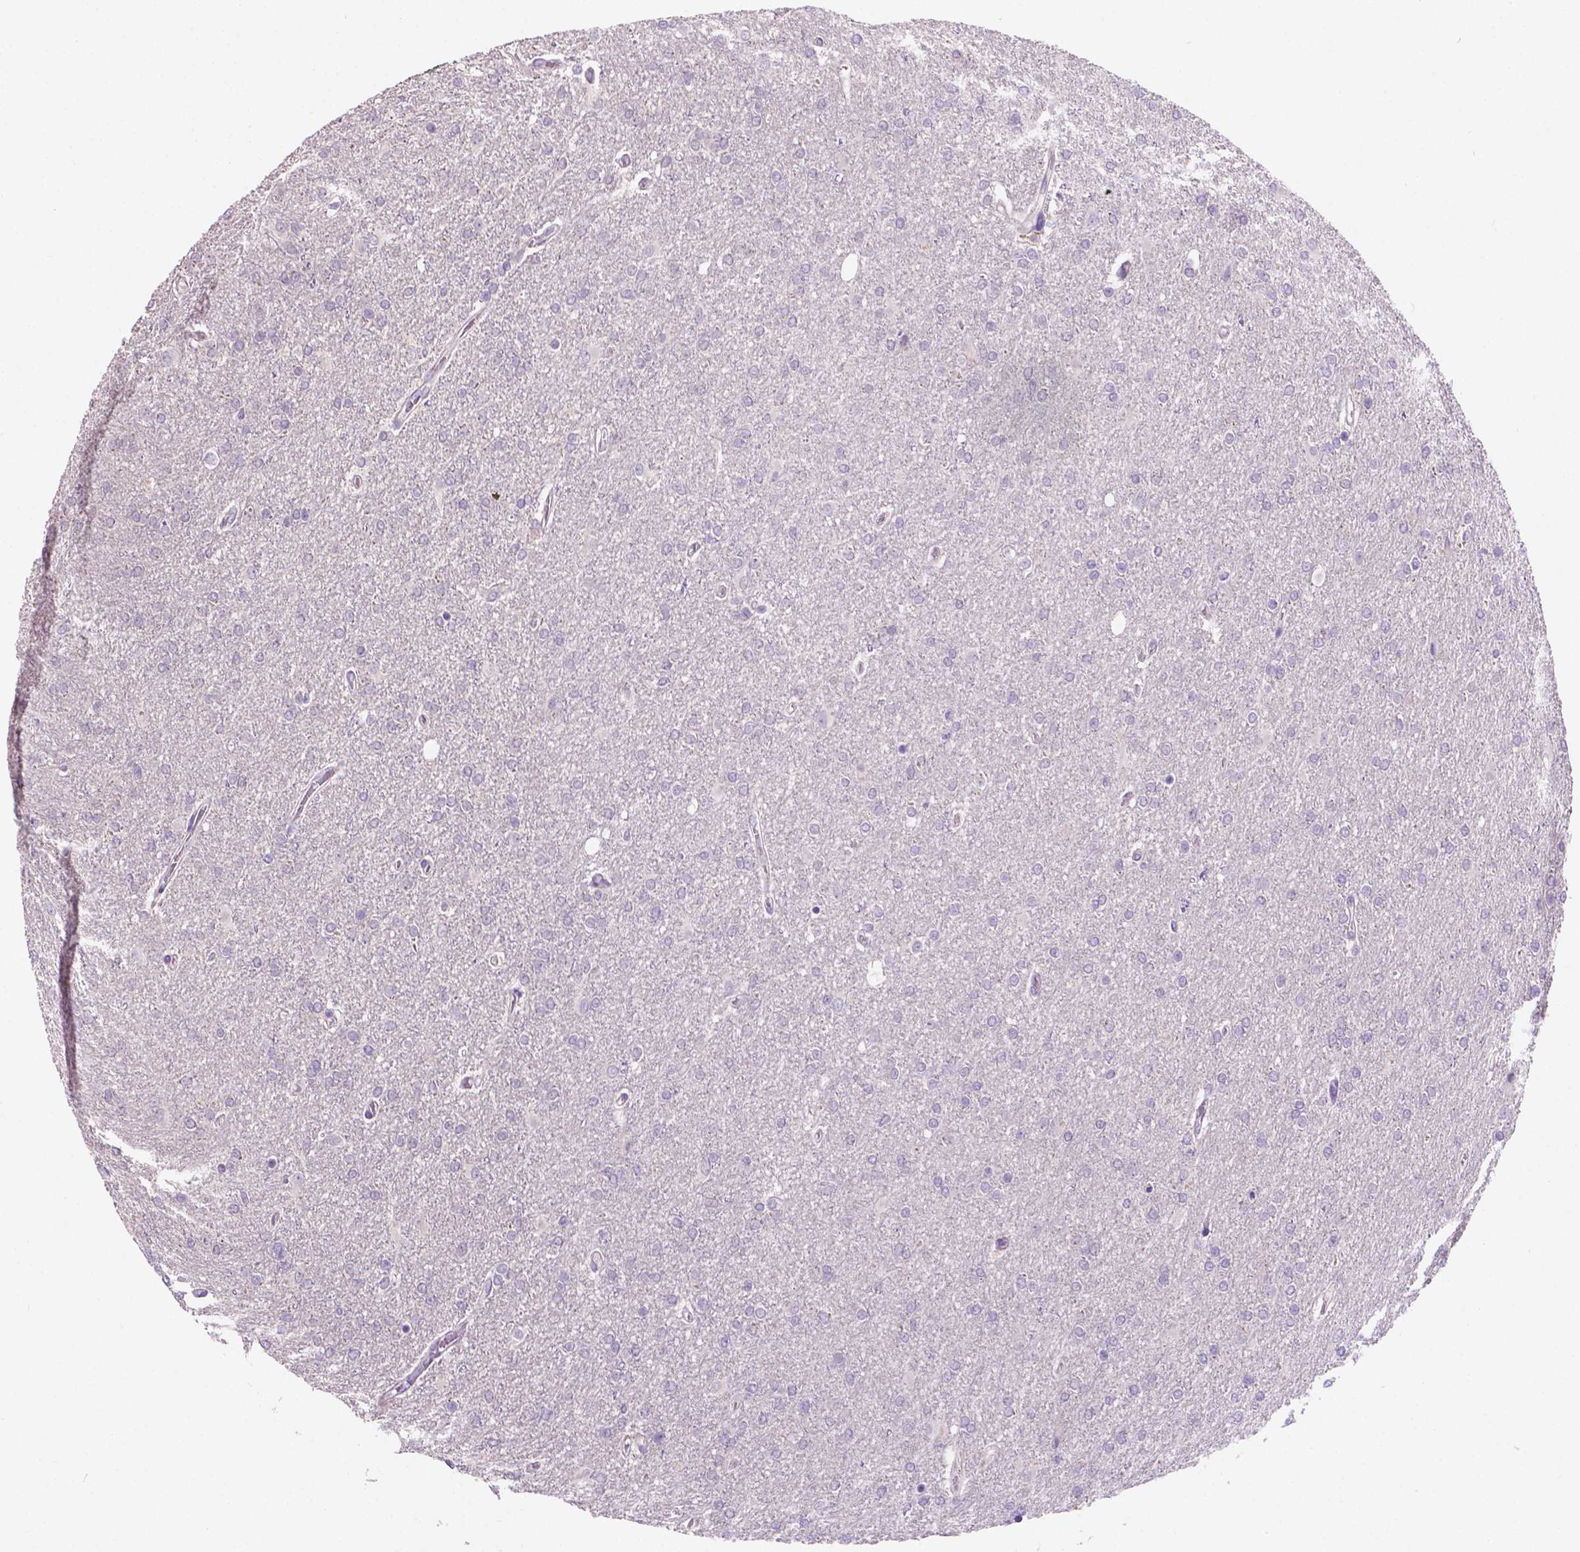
{"staining": {"intensity": "negative", "quantity": "none", "location": "none"}, "tissue": "glioma", "cell_type": "Tumor cells", "image_type": "cancer", "snomed": [{"axis": "morphology", "description": "Glioma, malignant, High grade"}, {"axis": "topography", "description": "Cerebral cortex"}], "caption": "Tumor cells are negative for protein expression in human glioma. (DAB (3,3'-diaminobenzidine) IHC, high magnification).", "gene": "SBSN", "patient": {"sex": "male", "age": 70}}